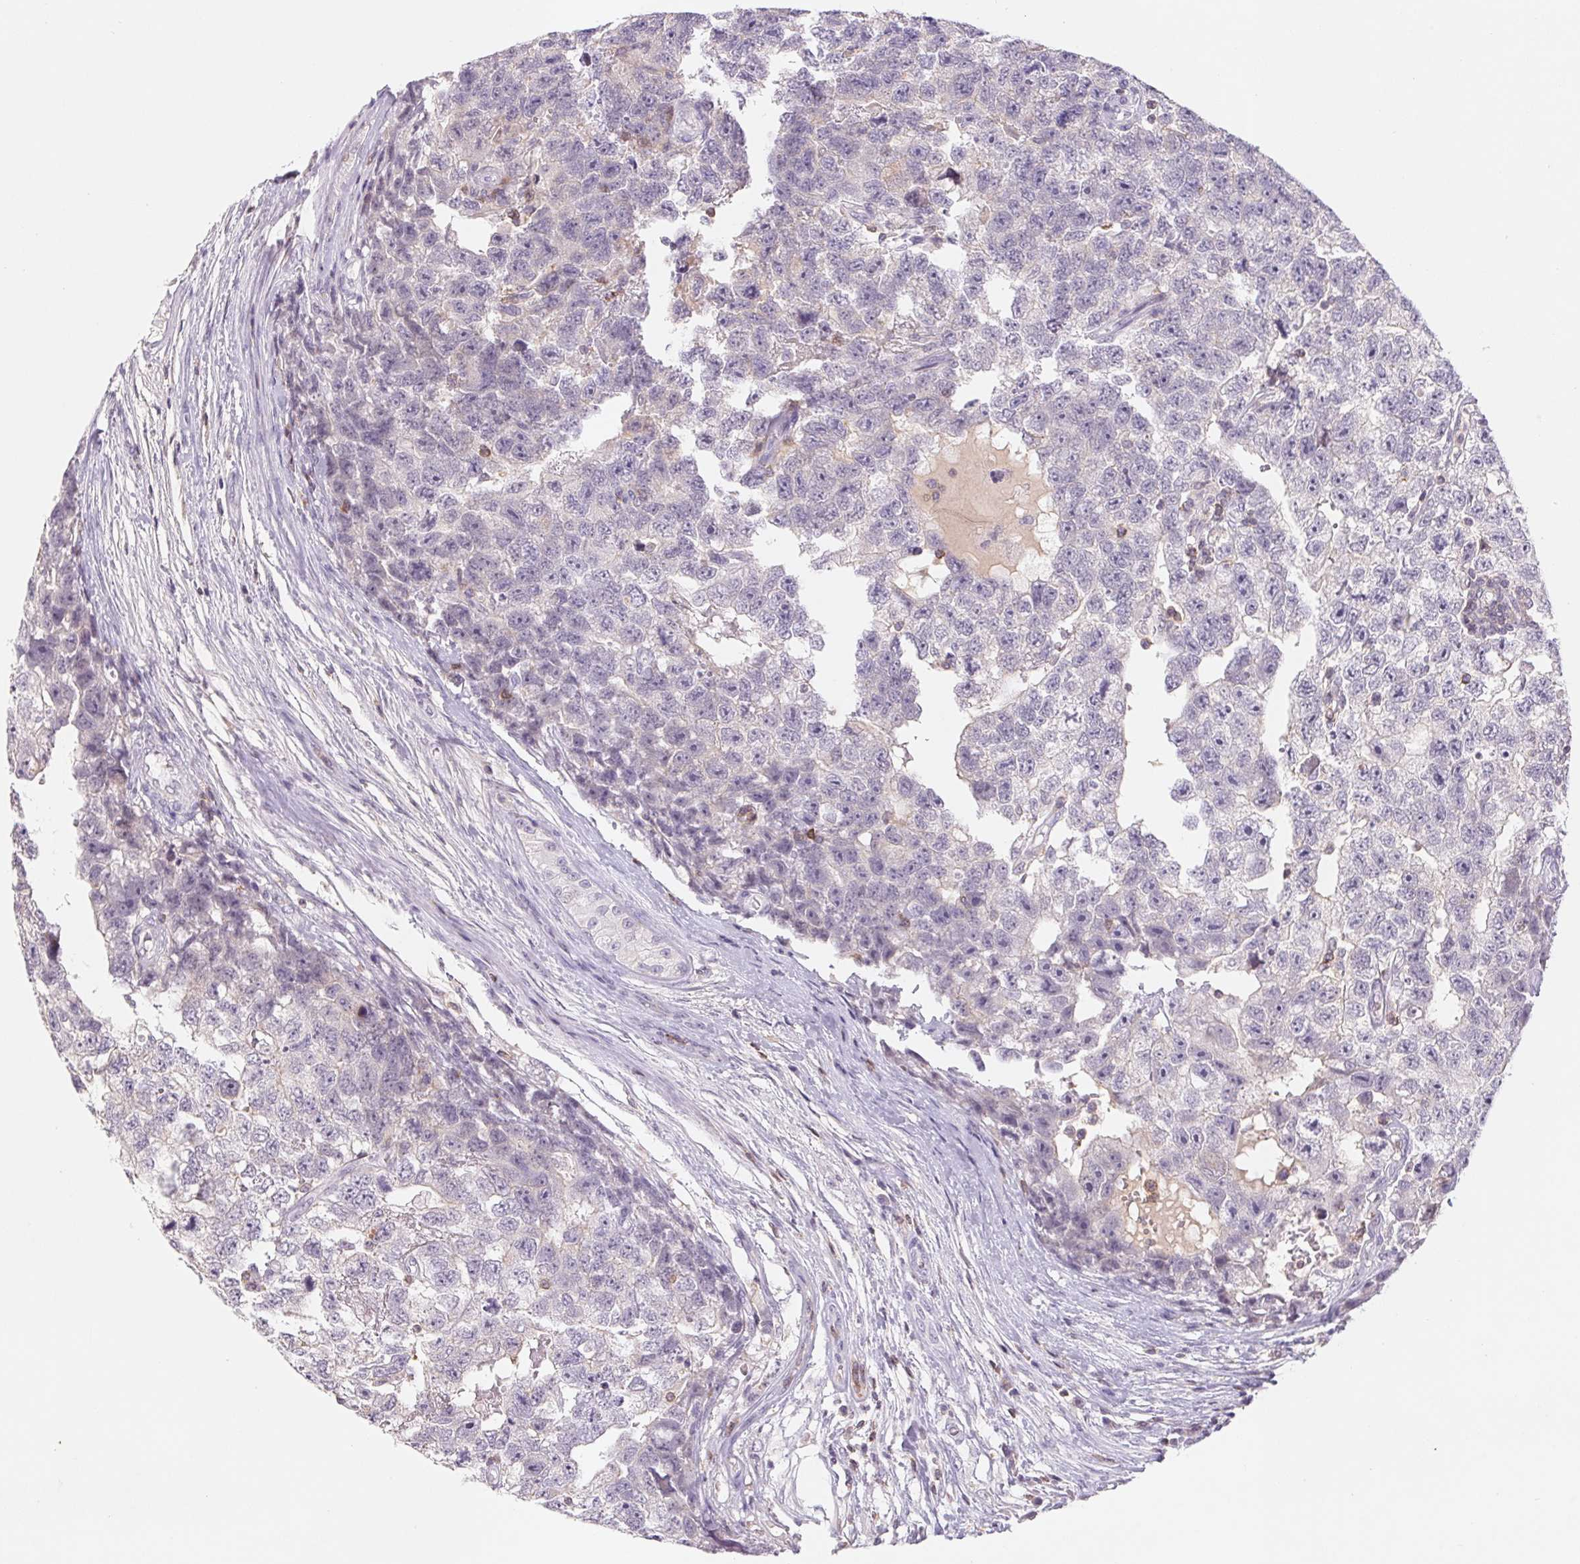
{"staining": {"intensity": "negative", "quantity": "none", "location": "none"}, "tissue": "testis cancer", "cell_type": "Tumor cells", "image_type": "cancer", "snomed": [{"axis": "morphology", "description": "Carcinoma, Embryonal, NOS"}, {"axis": "topography", "description": "Testis"}], "caption": "High power microscopy image of an immunohistochemistry (IHC) image of testis cancer (embryonal carcinoma), revealing no significant staining in tumor cells.", "gene": "KIF26A", "patient": {"sex": "male", "age": 22}}